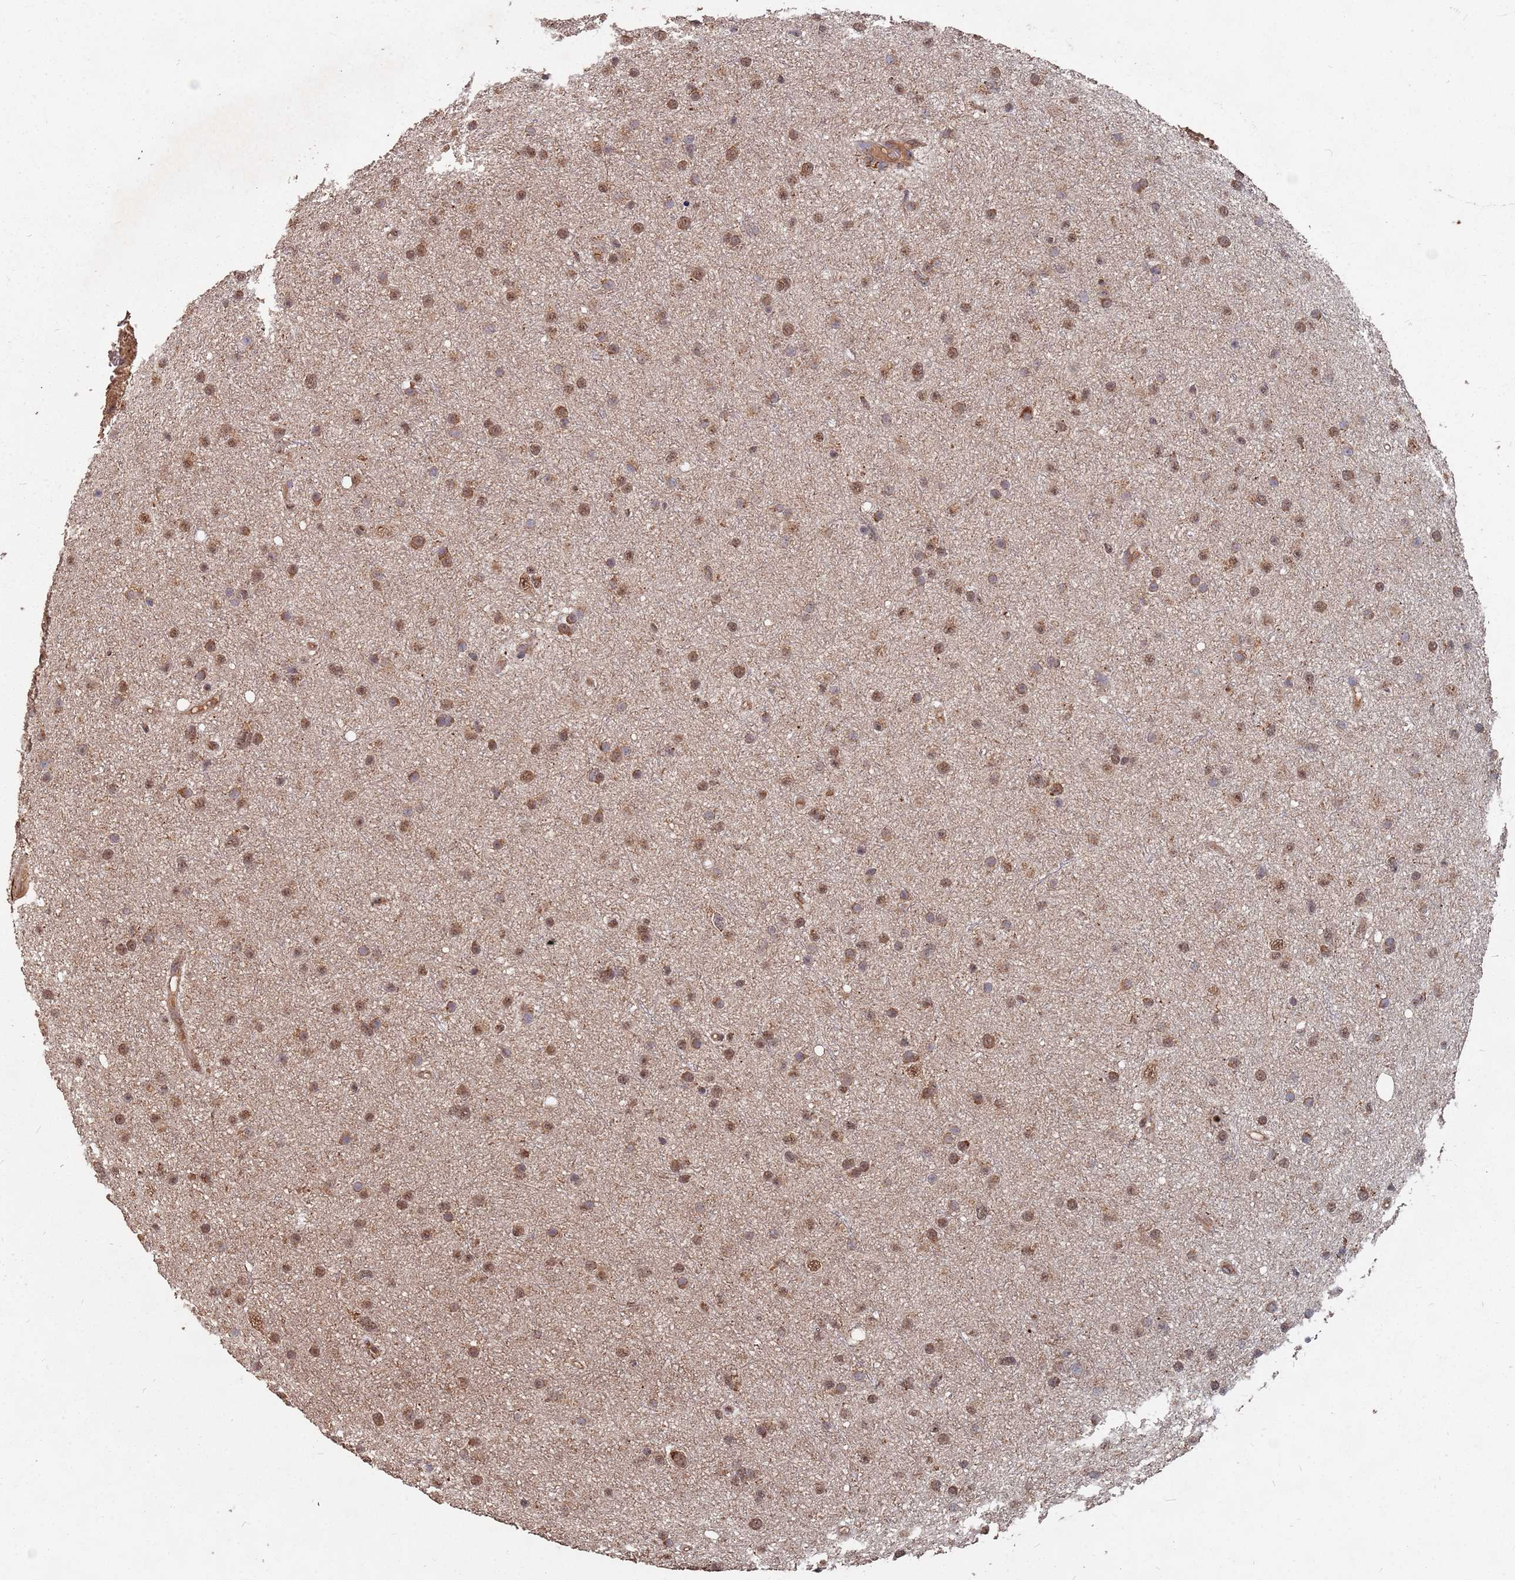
{"staining": {"intensity": "moderate", "quantity": ">75%", "location": "nuclear"}, "tissue": "glioma", "cell_type": "Tumor cells", "image_type": "cancer", "snomed": [{"axis": "morphology", "description": "Glioma, malignant, Low grade"}, {"axis": "topography", "description": "Cerebral cortex"}], "caption": "High-power microscopy captured an immunohistochemistry (IHC) image of glioma, revealing moderate nuclear positivity in approximately >75% of tumor cells. (brown staining indicates protein expression, while blue staining denotes nuclei).", "gene": "PRORP", "patient": {"sex": "female", "age": 39}}